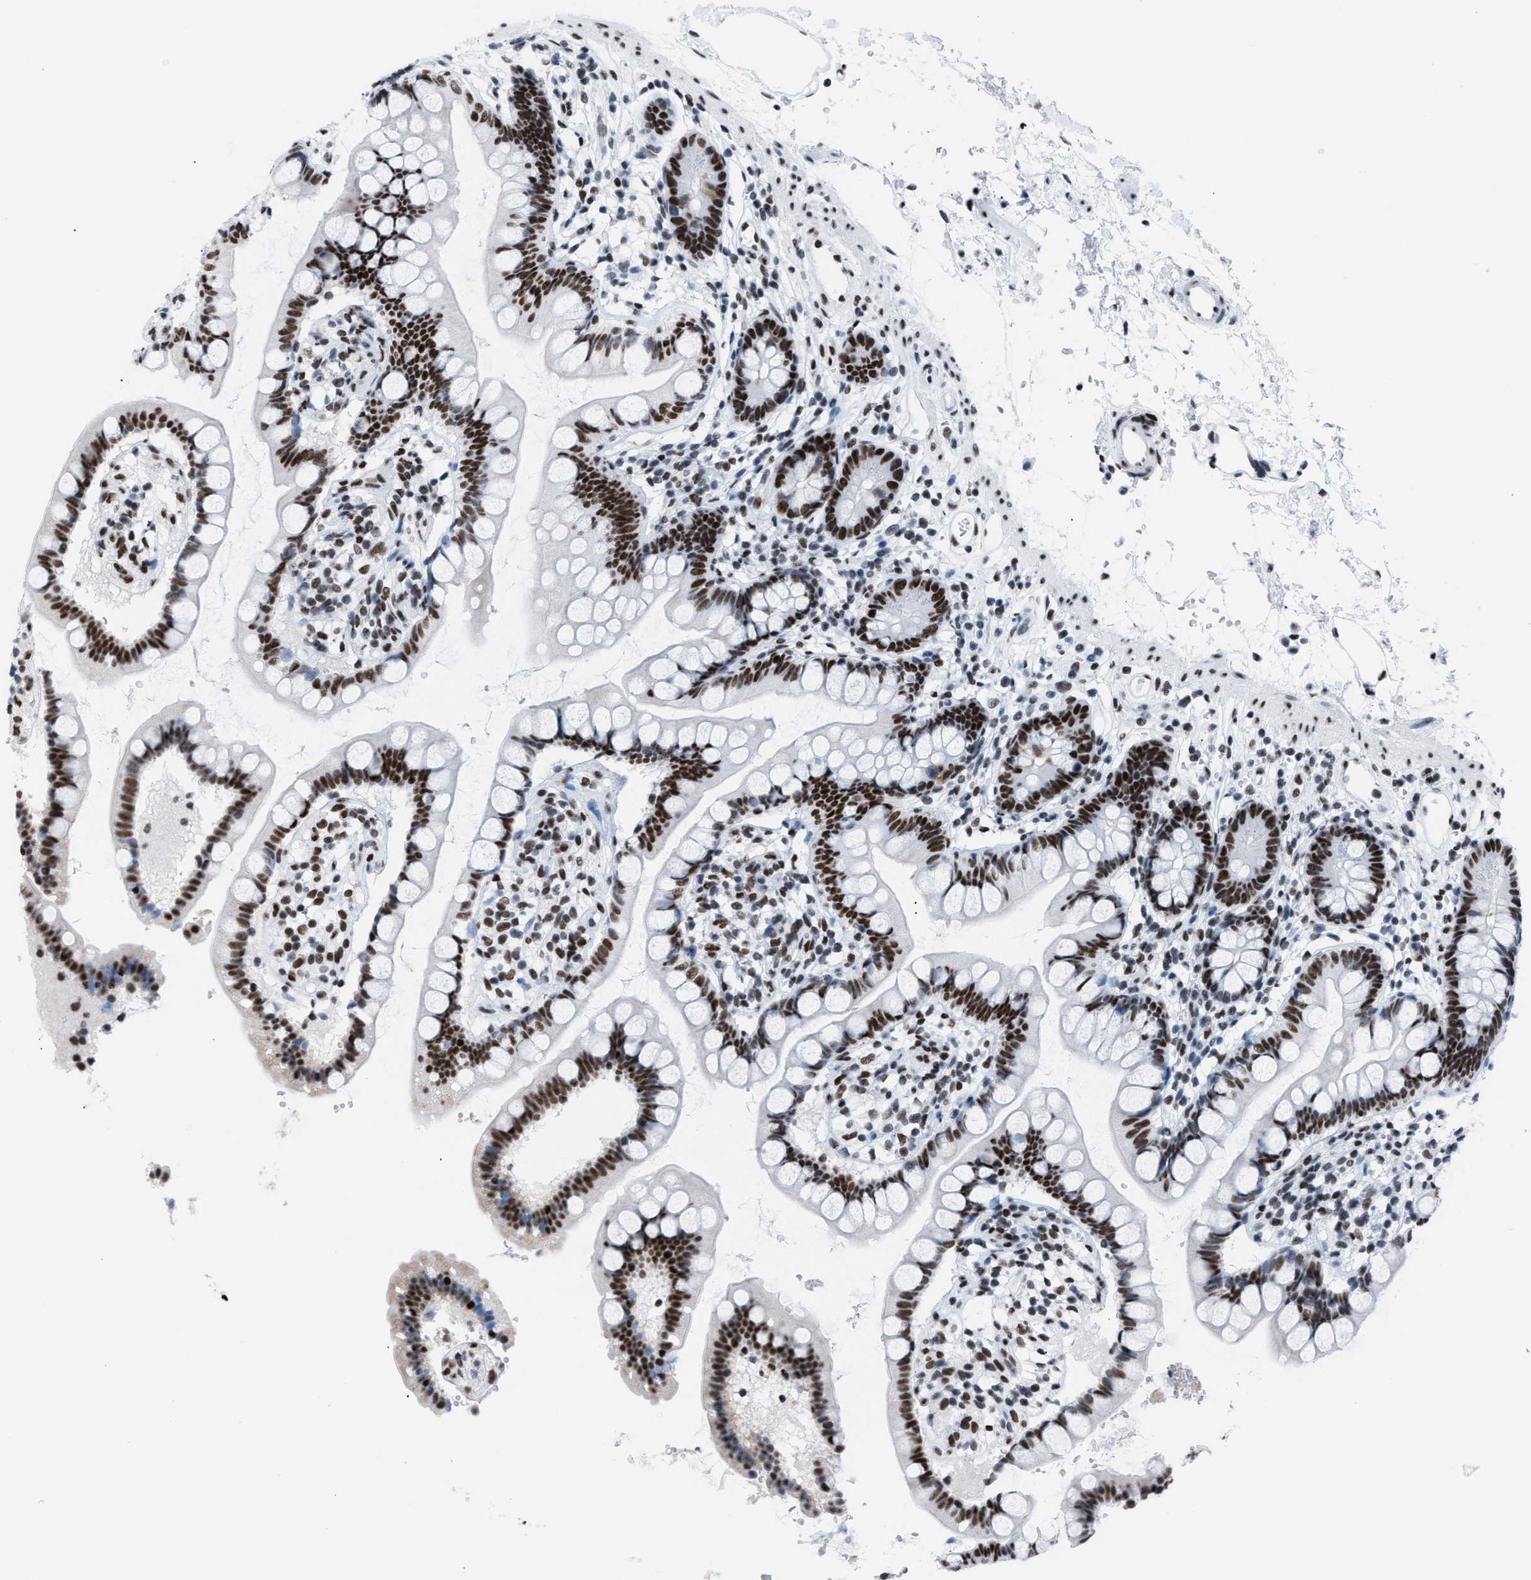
{"staining": {"intensity": "moderate", "quantity": ">75%", "location": "nuclear"}, "tissue": "small intestine", "cell_type": "Glandular cells", "image_type": "normal", "snomed": [{"axis": "morphology", "description": "Normal tissue, NOS"}, {"axis": "topography", "description": "Small intestine"}], "caption": "Immunohistochemical staining of unremarkable small intestine reveals medium levels of moderate nuclear staining in approximately >75% of glandular cells.", "gene": "CCAR2", "patient": {"sex": "female", "age": 84}}